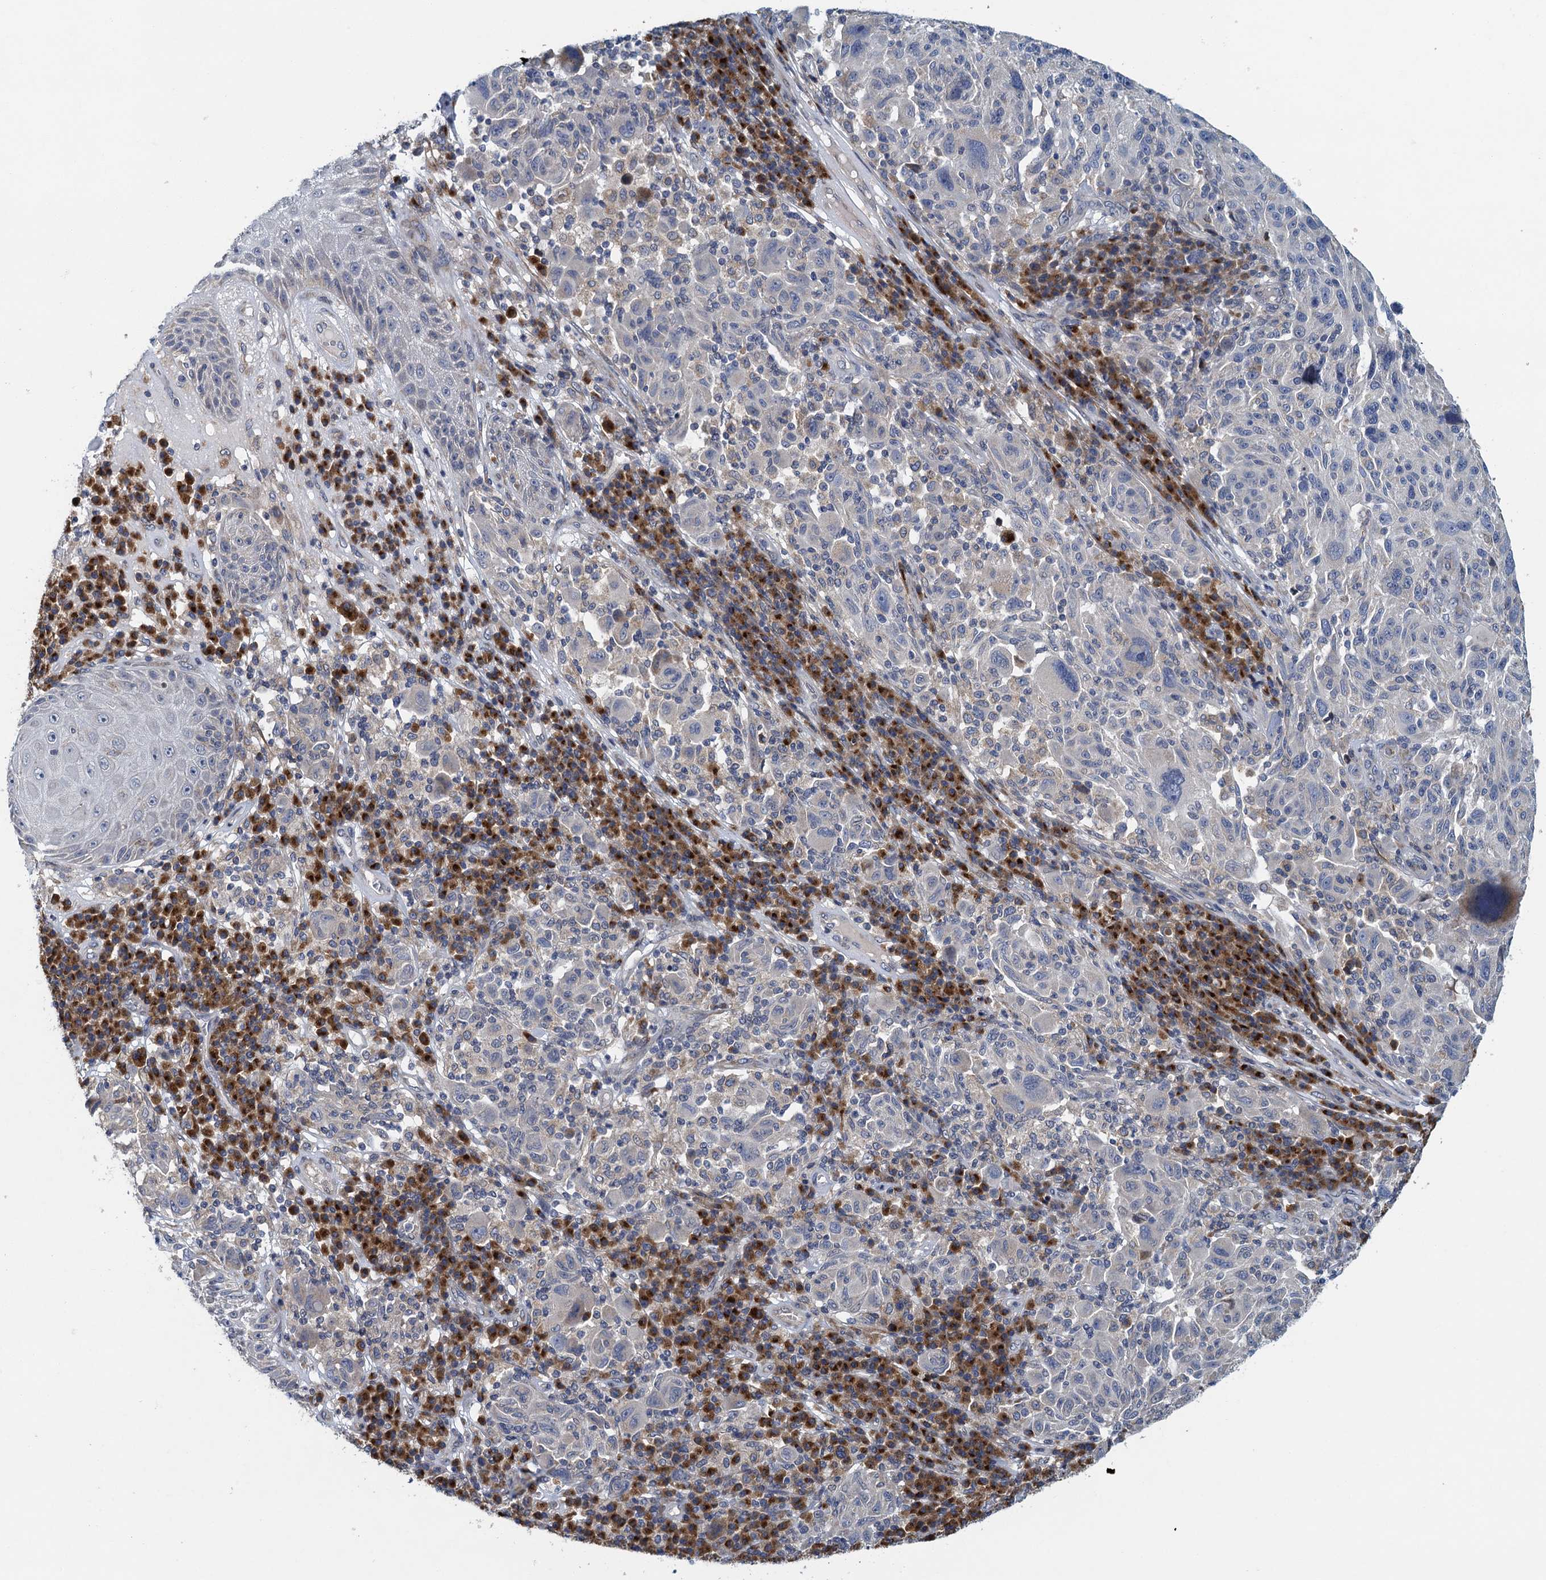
{"staining": {"intensity": "negative", "quantity": "none", "location": "none"}, "tissue": "melanoma", "cell_type": "Tumor cells", "image_type": "cancer", "snomed": [{"axis": "morphology", "description": "Malignant melanoma, NOS"}, {"axis": "topography", "description": "Skin"}], "caption": "The image demonstrates no staining of tumor cells in melanoma.", "gene": "ALG2", "patient": {"sex": "male", "age": 53}}